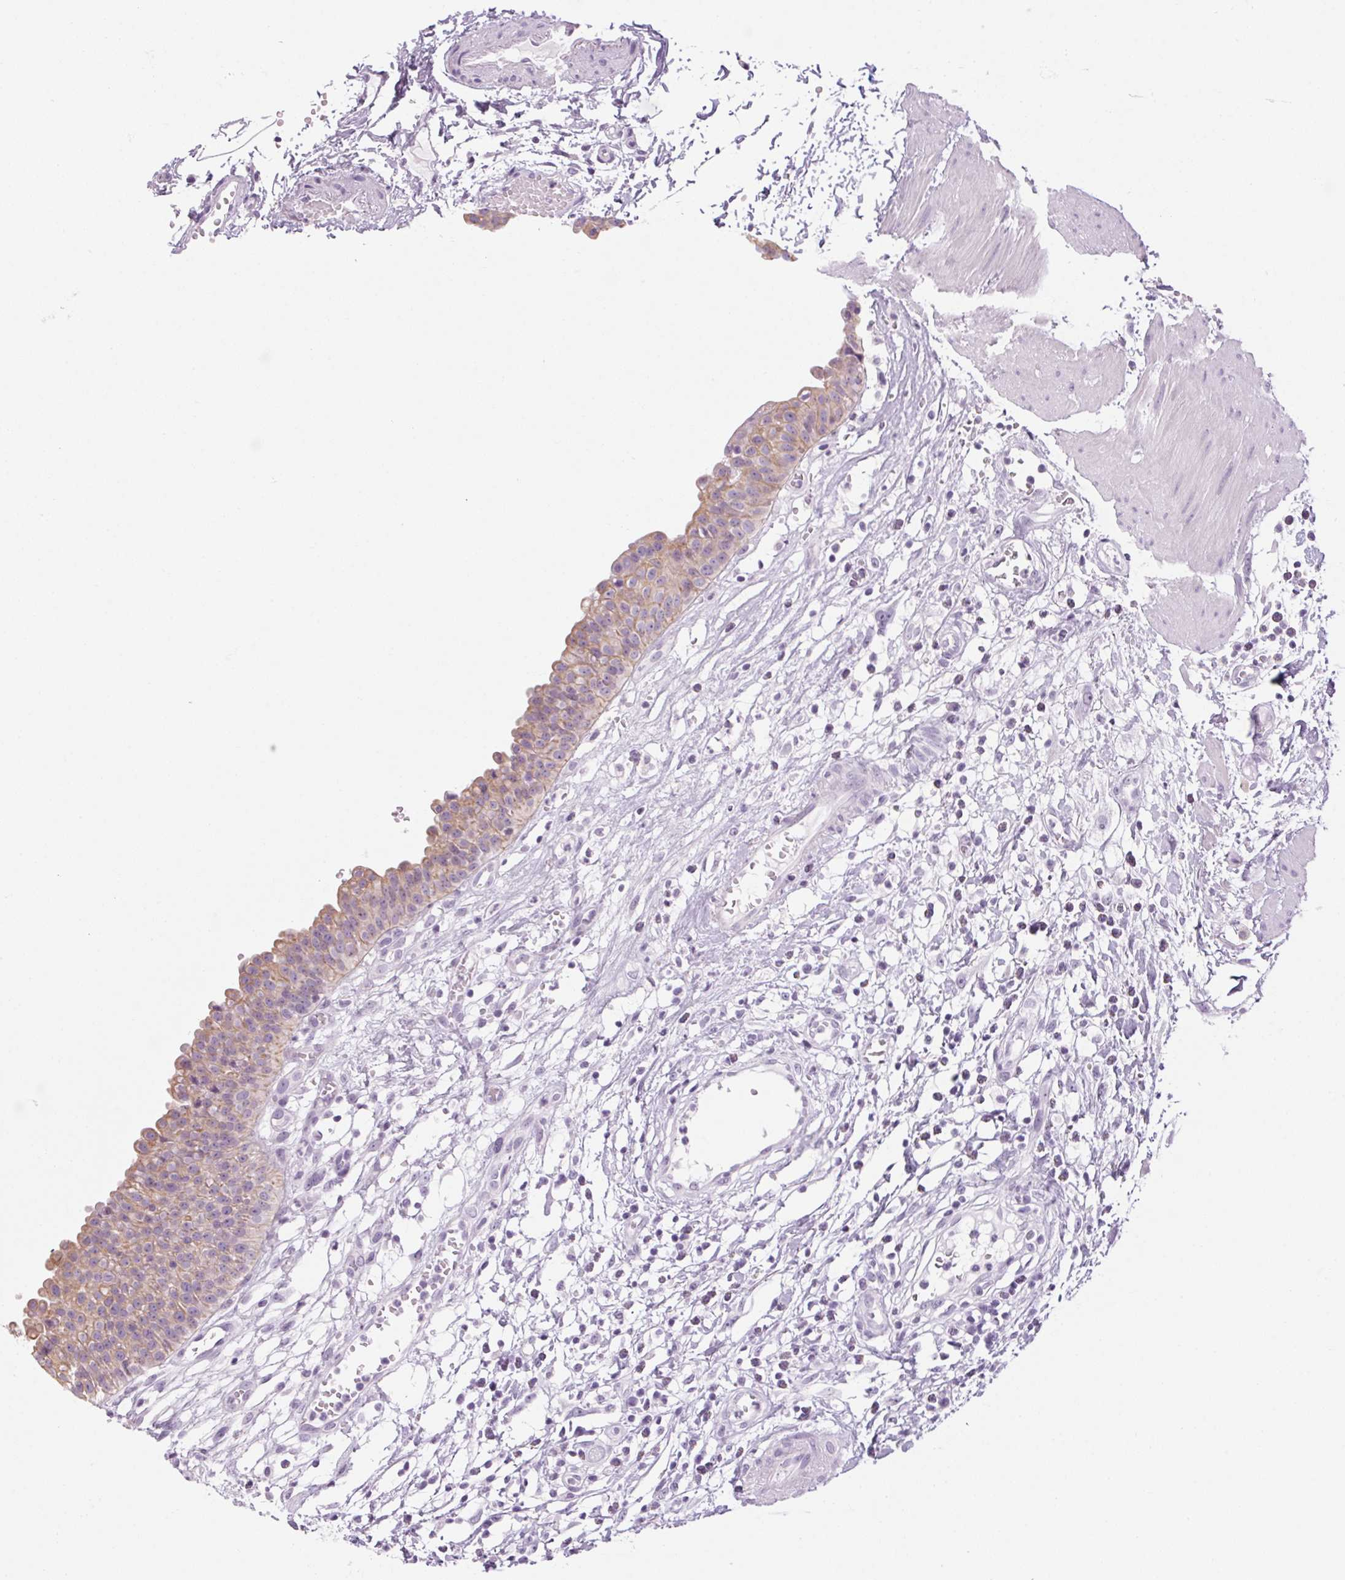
{"staining": {"intensity": "weak", "quantity": "25%-75%", "location": "cytoplasmic/membranous"}, "tissue": "urinary bladder", "cell_type": "Urothelial cells", "image_type": "normal", "snomed": [{"axis": "morphology", "description": "Normal tissue, NOS"}, {"axis": "topography", "description": "Urinary bladder"}], "caption": "Urothelial cells exhibit low levels of weak cytoplasmic/membranous staining in about 25%-75% of cells in benign human urinary bladder. The staining is performed using DAB (3,3'-diaminobenzidine) brown chromogen to label protein expression. The nuclei are counter-stained blue using hematoxylin.", "gene": "RPTN", "patient": {"sex": "male", "age": 64}}